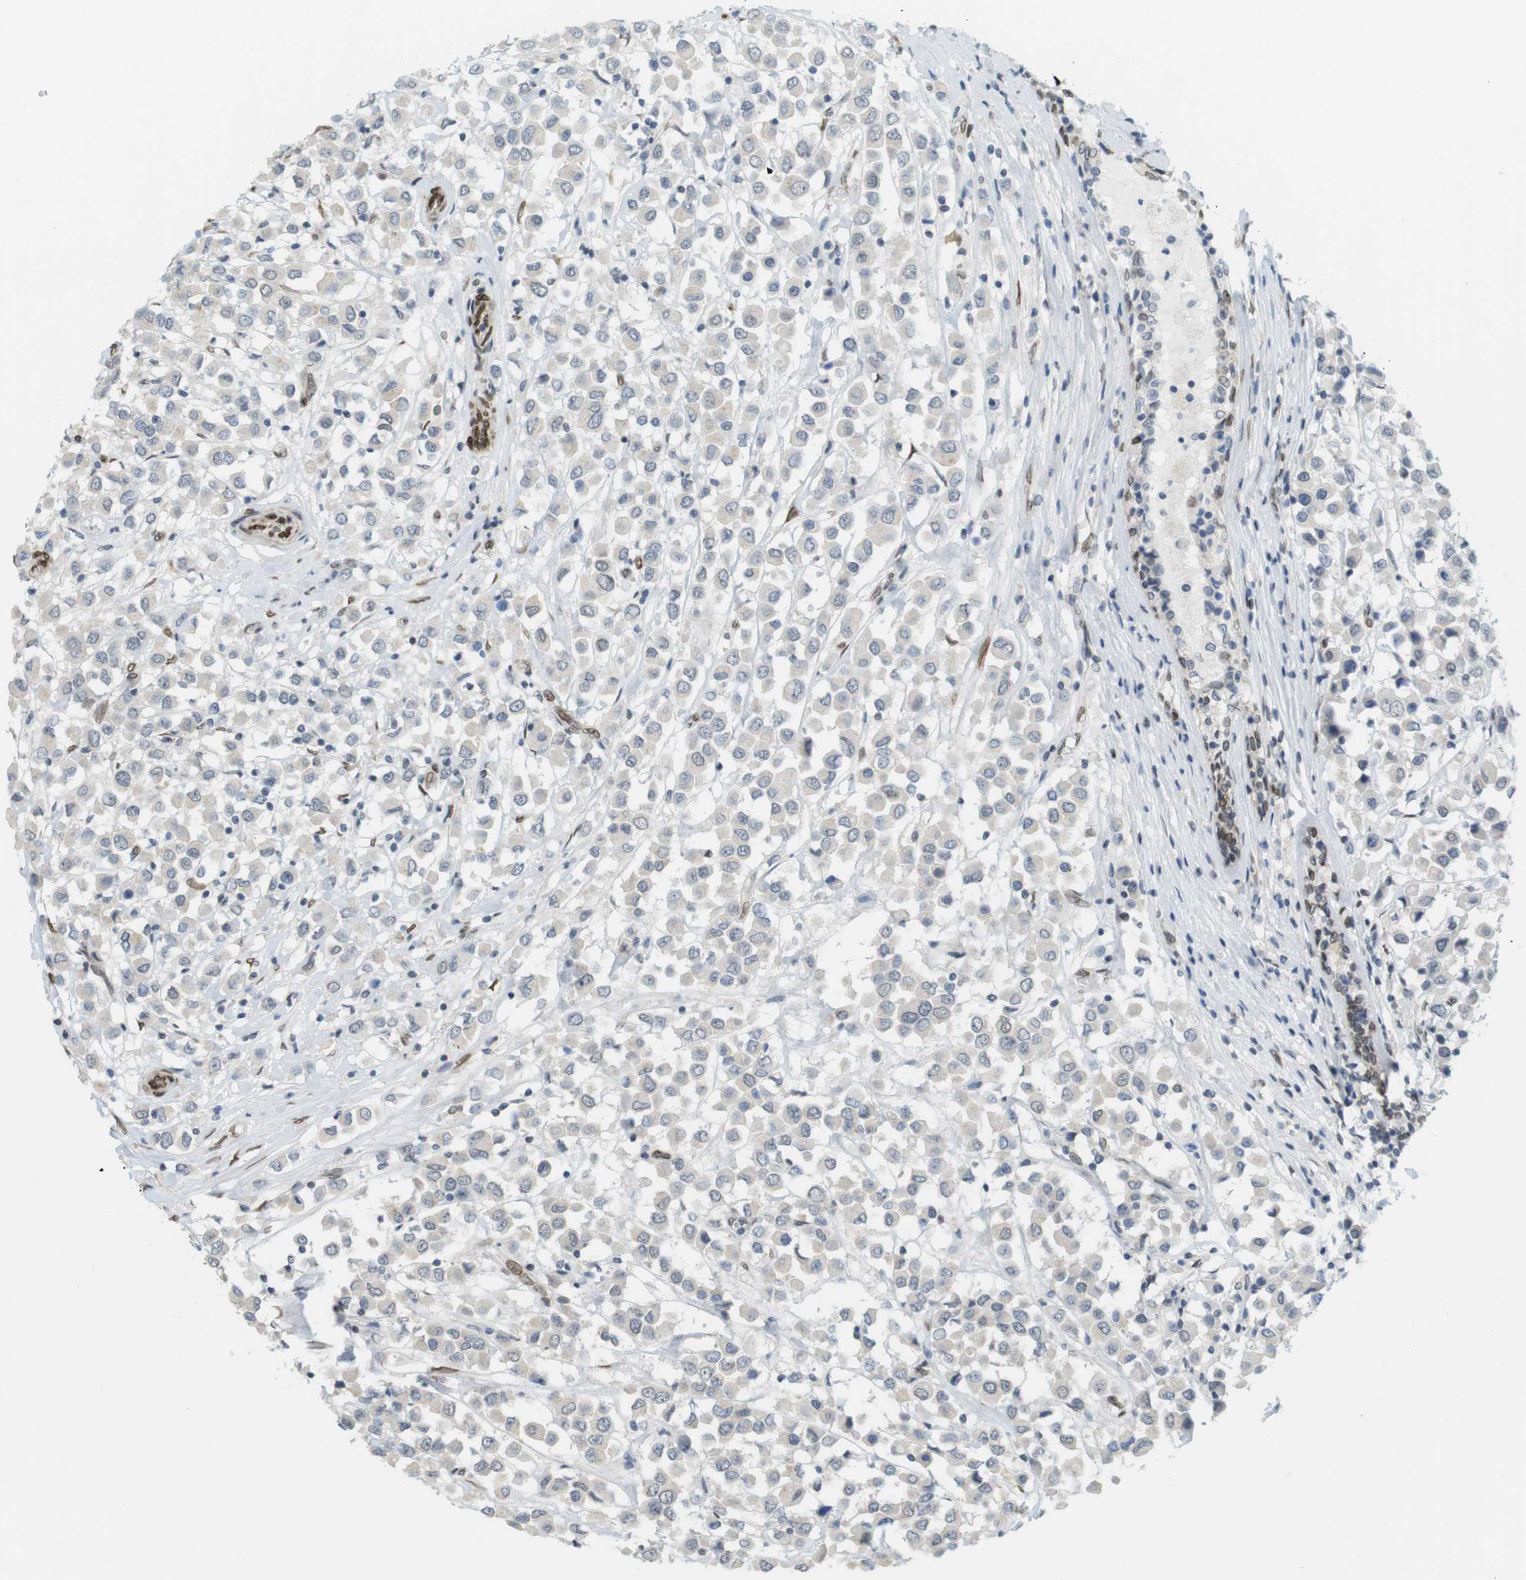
{"staining": {"intensity": "negative", "quantity": "none", "location": "none"}, "tissue": "breast cancer", "cell_type": "Tumor cells", "image_type": "cancer", "snomed": [{"axis": "morphology", "description": "Duct carcinoma"}, {"axis": "topography", "description": "Breast"}], "caption": "Breast invasive ductal carcinoma stained for a protein using IHC shows no expression tumor cells.", "gene": "ARL6IP6", "patient": {"sex": "female", "age": 61}}